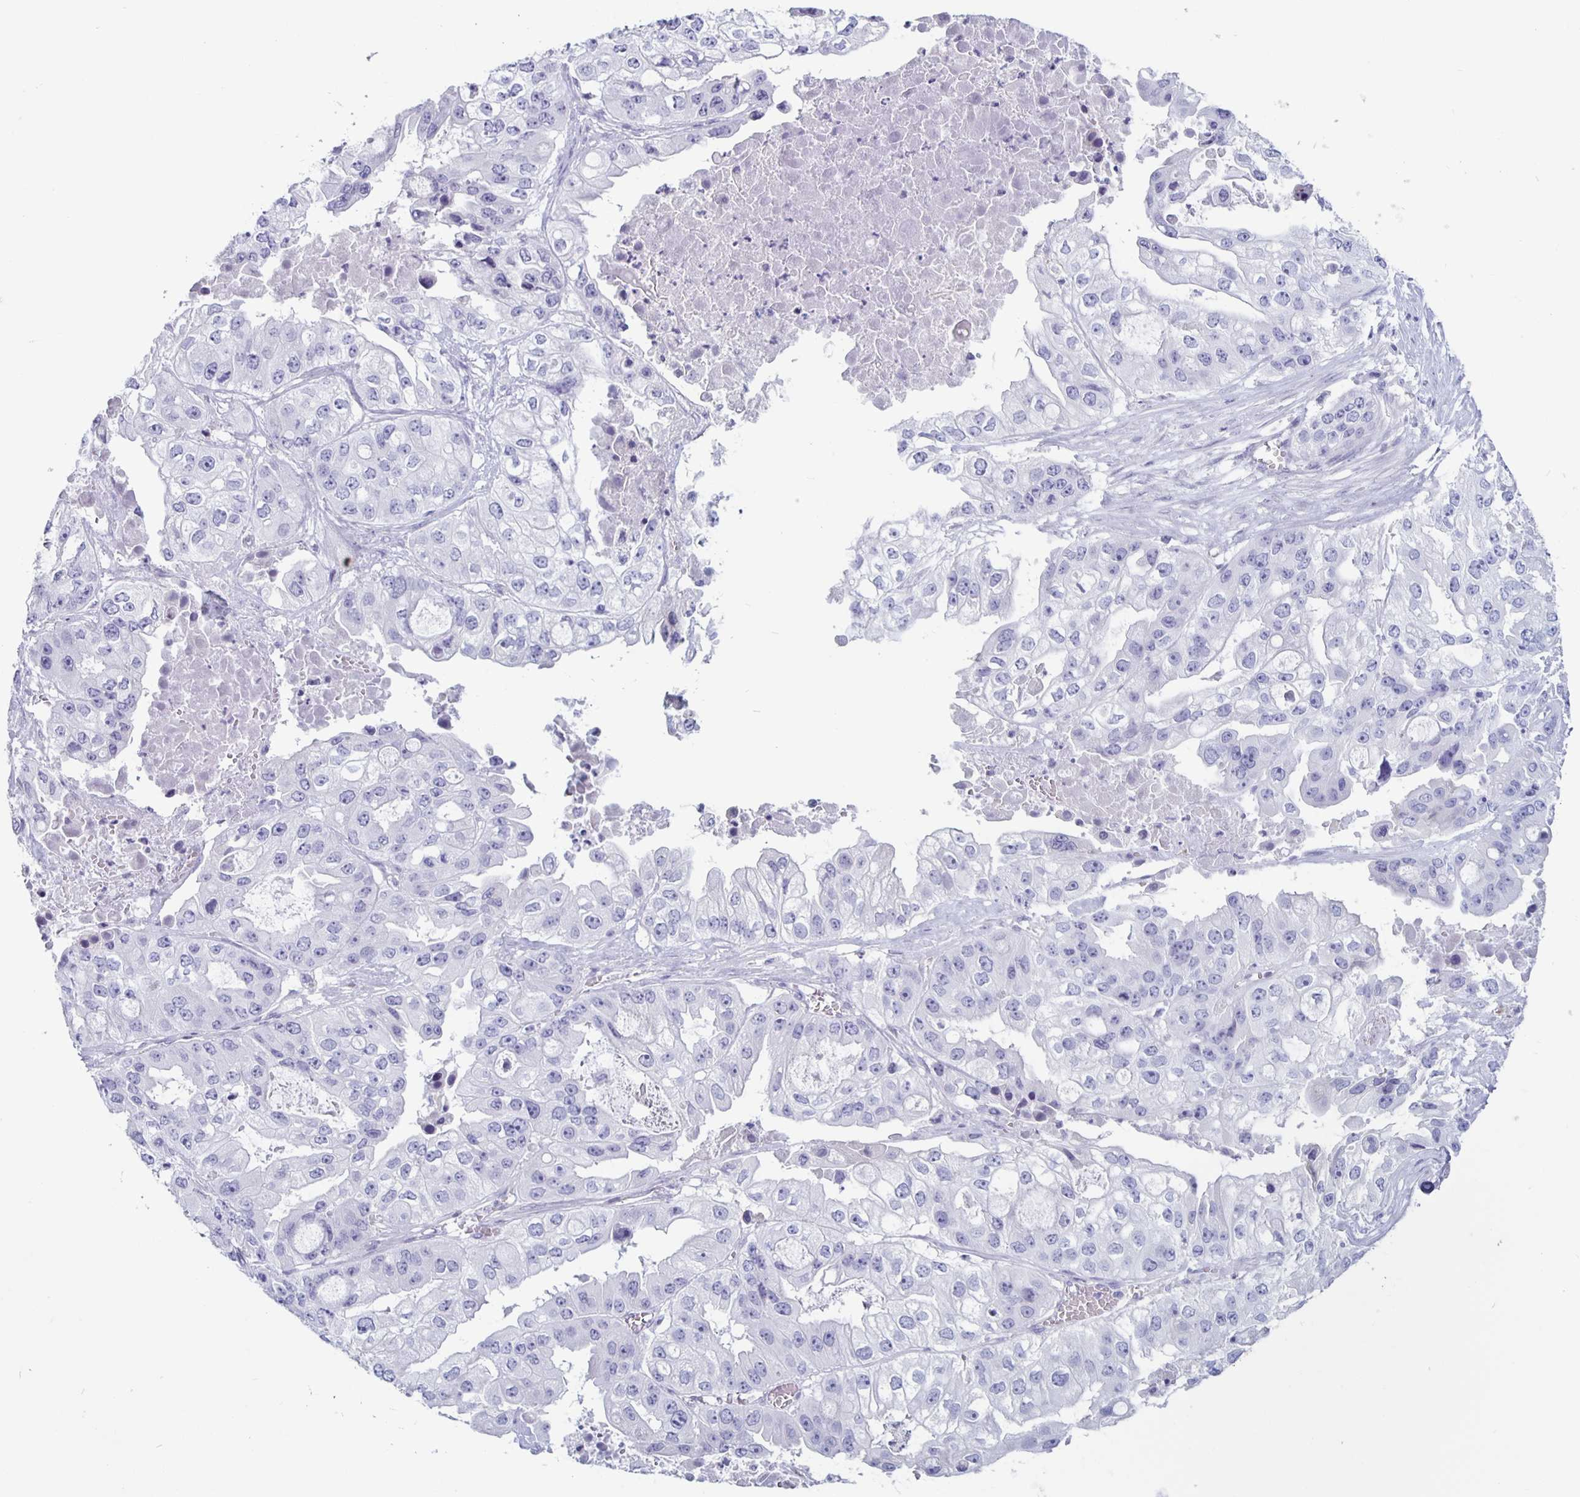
{"staining": {"intensity": "negative", "quantity": "none", "location": "none"}, "tissue": "ovarian cancer", "cell_type": "Tumor cells", "image_type": "cancer", "snomed": [{"axis": "morphology", "description": "Cystadenocarcinoma, serous, NOS"}, {"axis": "topography", "description": "Ovary"}], "caption": "Immunohistochemistry of serous cystadenocarcinoma (ovarian) exhibits no staining in tumor cells. The staining was performed using DAB to visualize the protein expression in brown, while the nuclei were stained in blue with hematoxylin (Magnification: 20x).", "gene": "GZMK", "patient": {"sex": "female", "age": 56}}